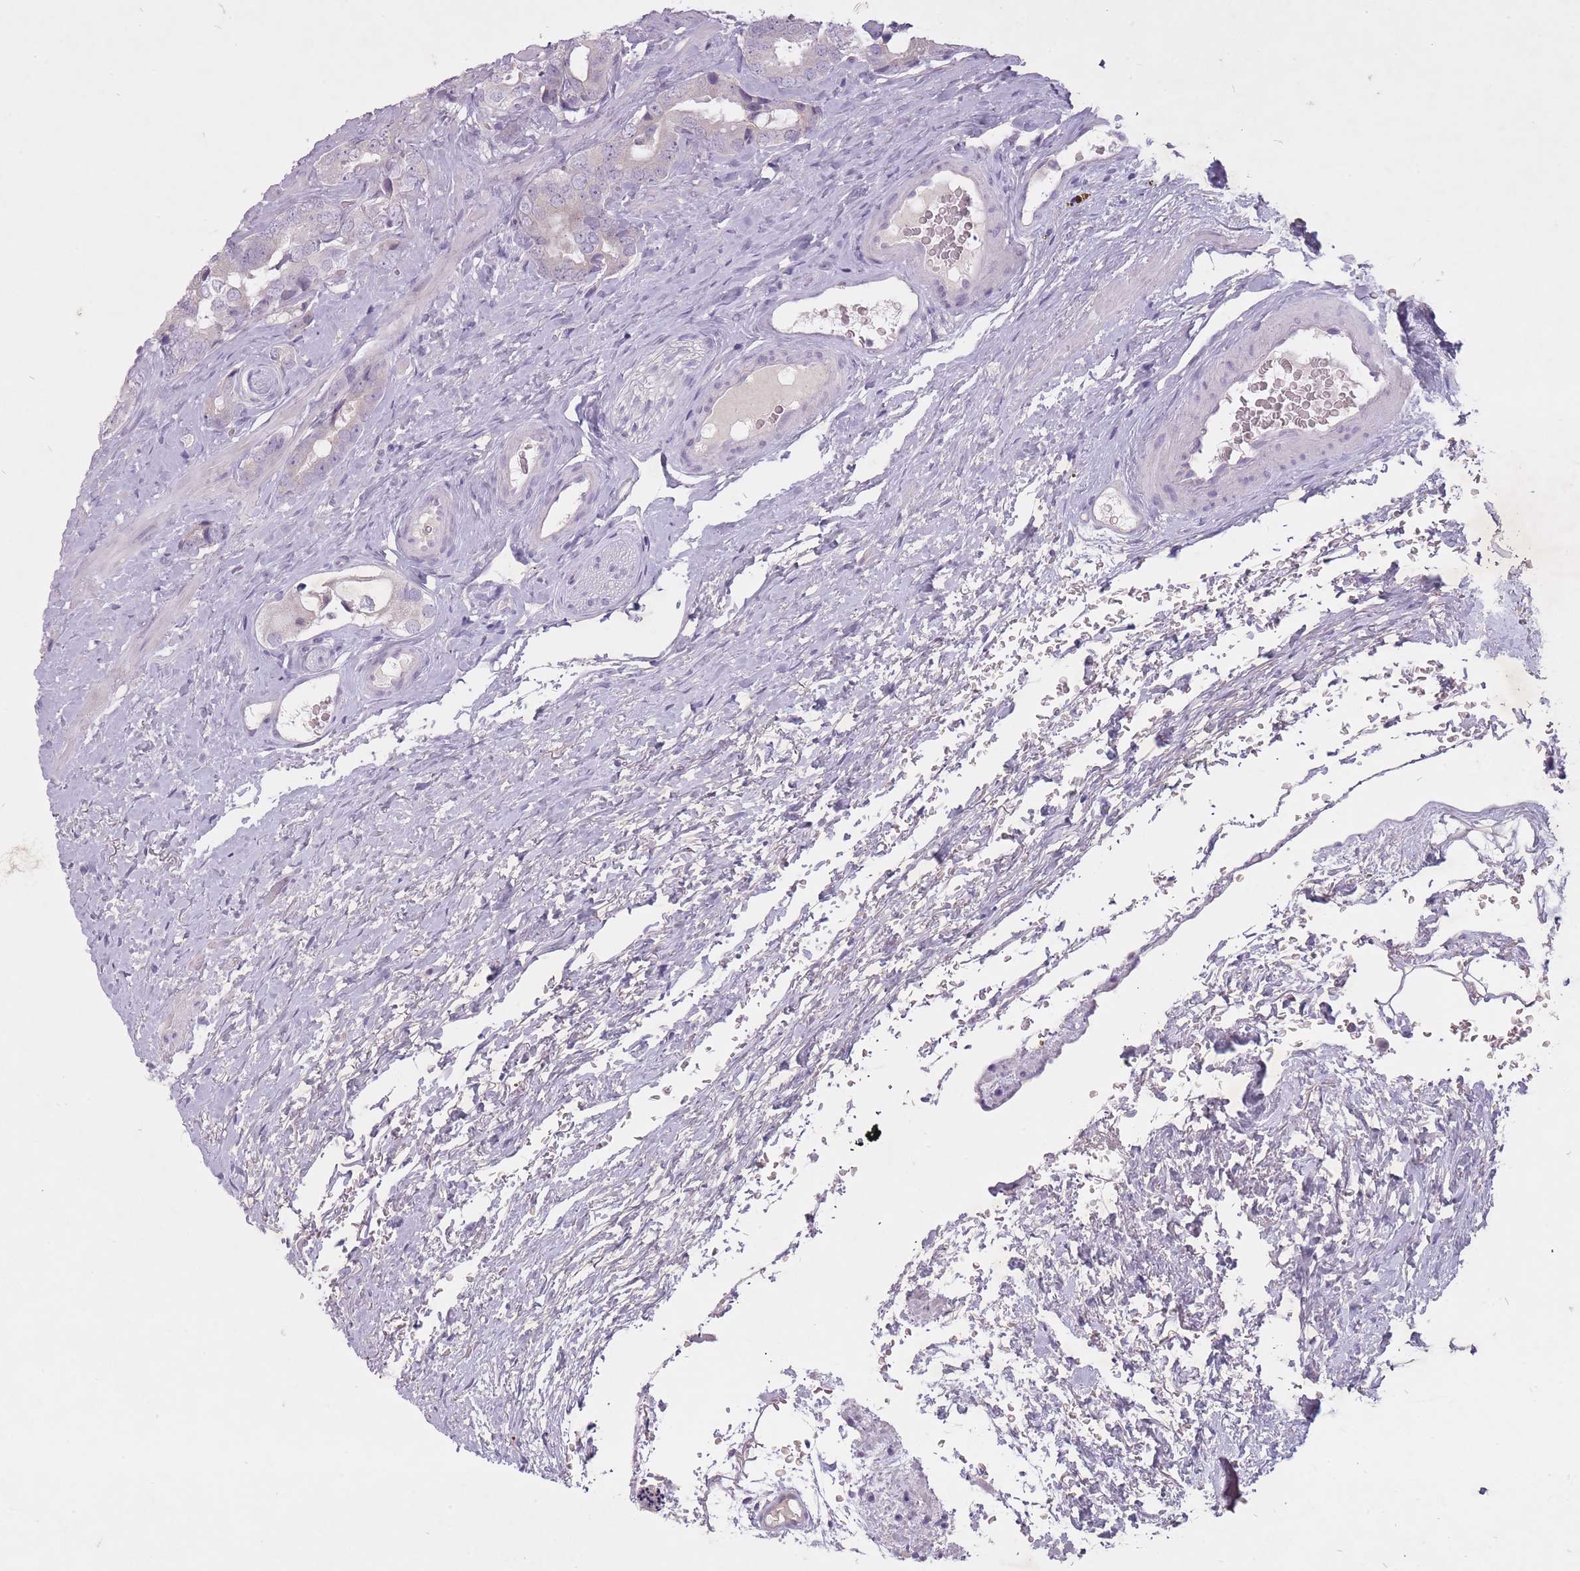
{"staining": {"intensity": "negative", "quantity": "none", "location": "none"}, "tissue": "prostate cancer", "cell_type": "Tumor cells", "image_type": "cancer", "snomed": [{"axis": "morphology", "description": "Adenocarcinoma, High grade"}, {"axis": "topography", "description": "Prostate"}], "caption": "There is no significant staining in tumor cells of high-grade adenocarcinoma (prostate). Nuclei are stained in blue.", "gene": "FAM43B", "patient": {"sex": "male", "age": 71}}